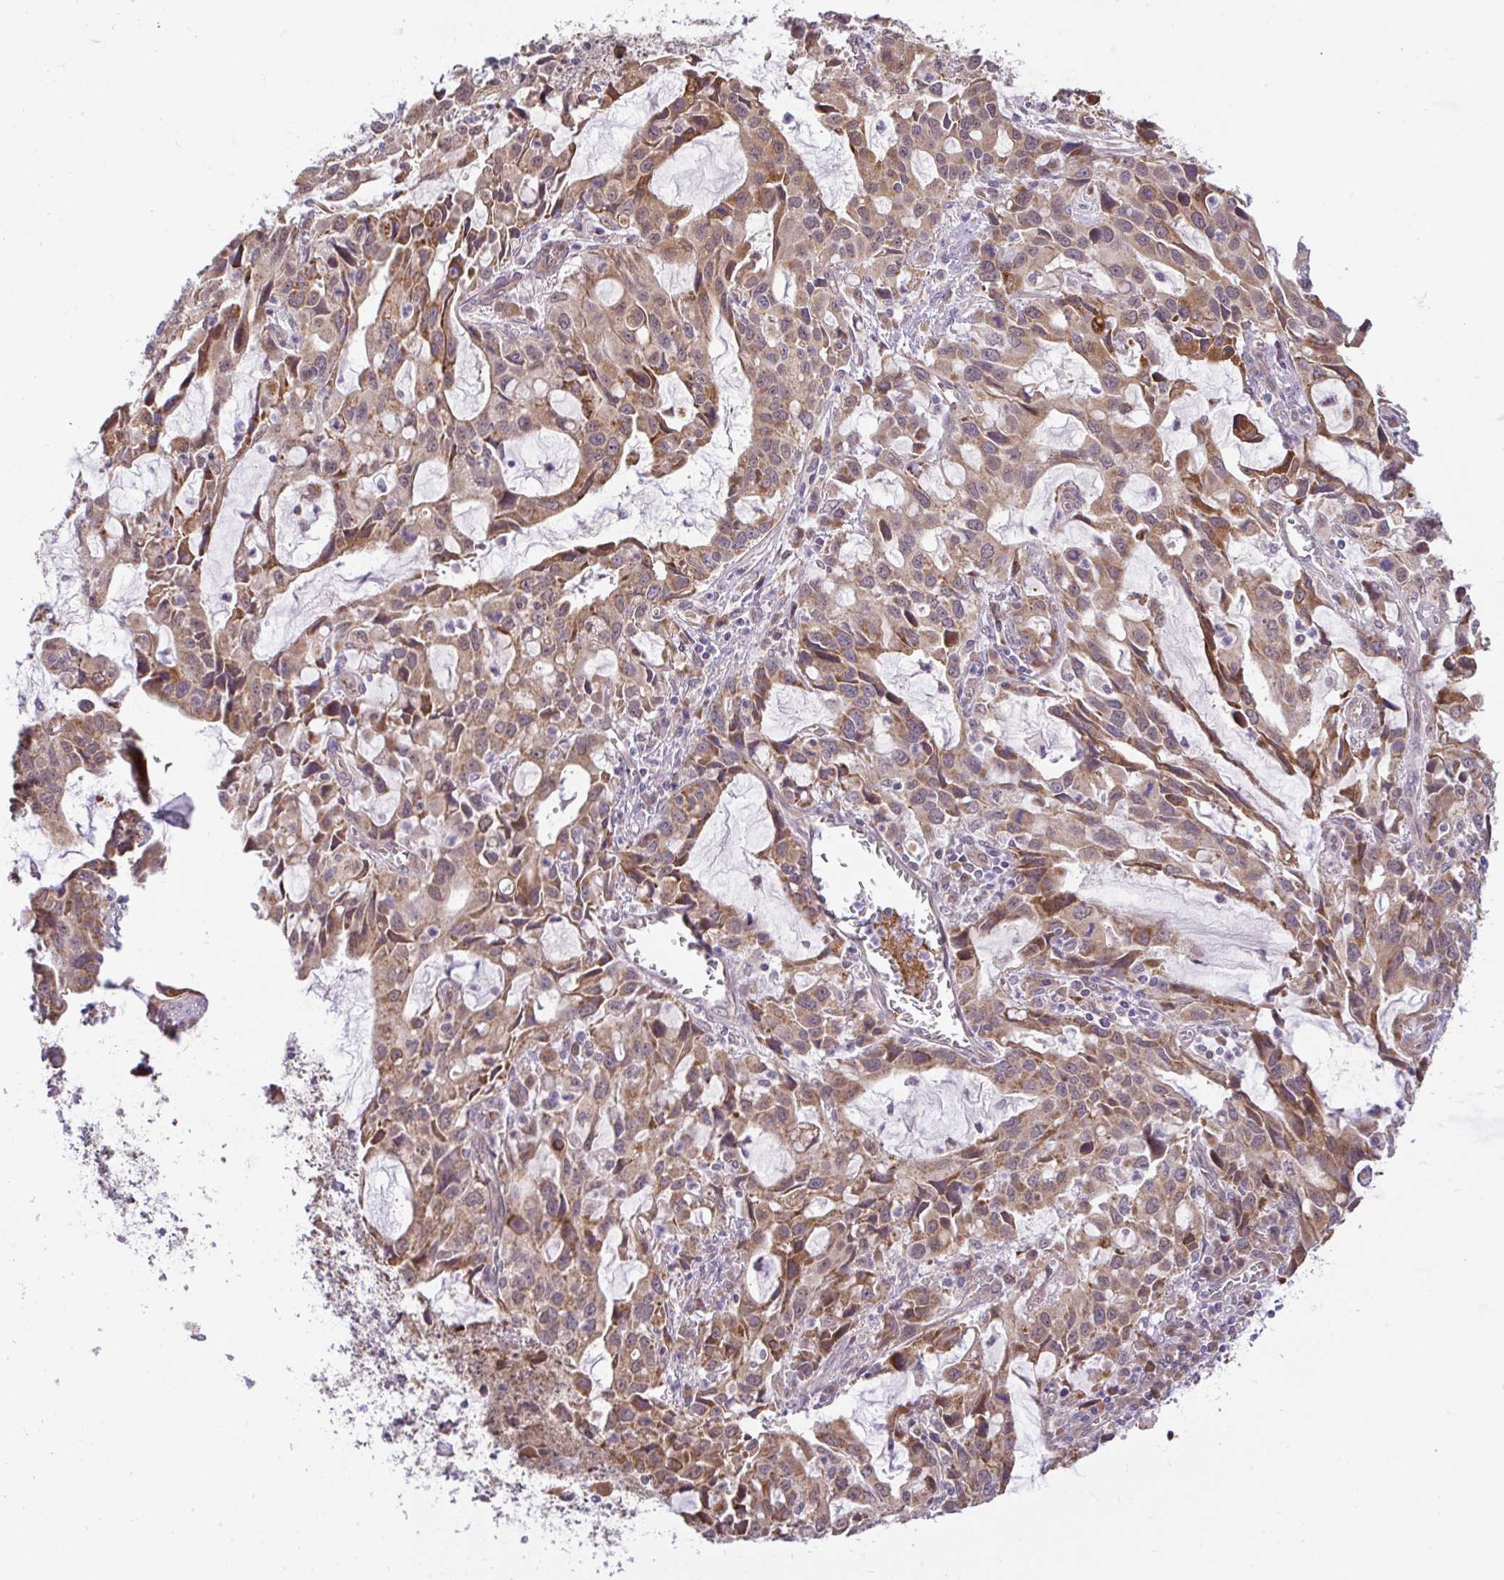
{"staining": {"intensity": "moderate", "quantity": ">75%", "location": "cytoplasmic/membranous"}, "tissue": "stomach cancer", "cell_type": "Tumor cells", "image_type": "cancer", "snomed": [{"axis": "morphology", "description": "Adenocarcinoma, NOS"}, {"axis": "topography", "description": "Stomach, upper"}], "caption": "Immunohistochemical staining of human stomach adenocarcinoma reveals medium levels of moderate cytoplasmic/membranous positivity in approximately >75% of tumor cells.", "gene": "DLEU7", "patient": {"sex": "male", "age": 85}}